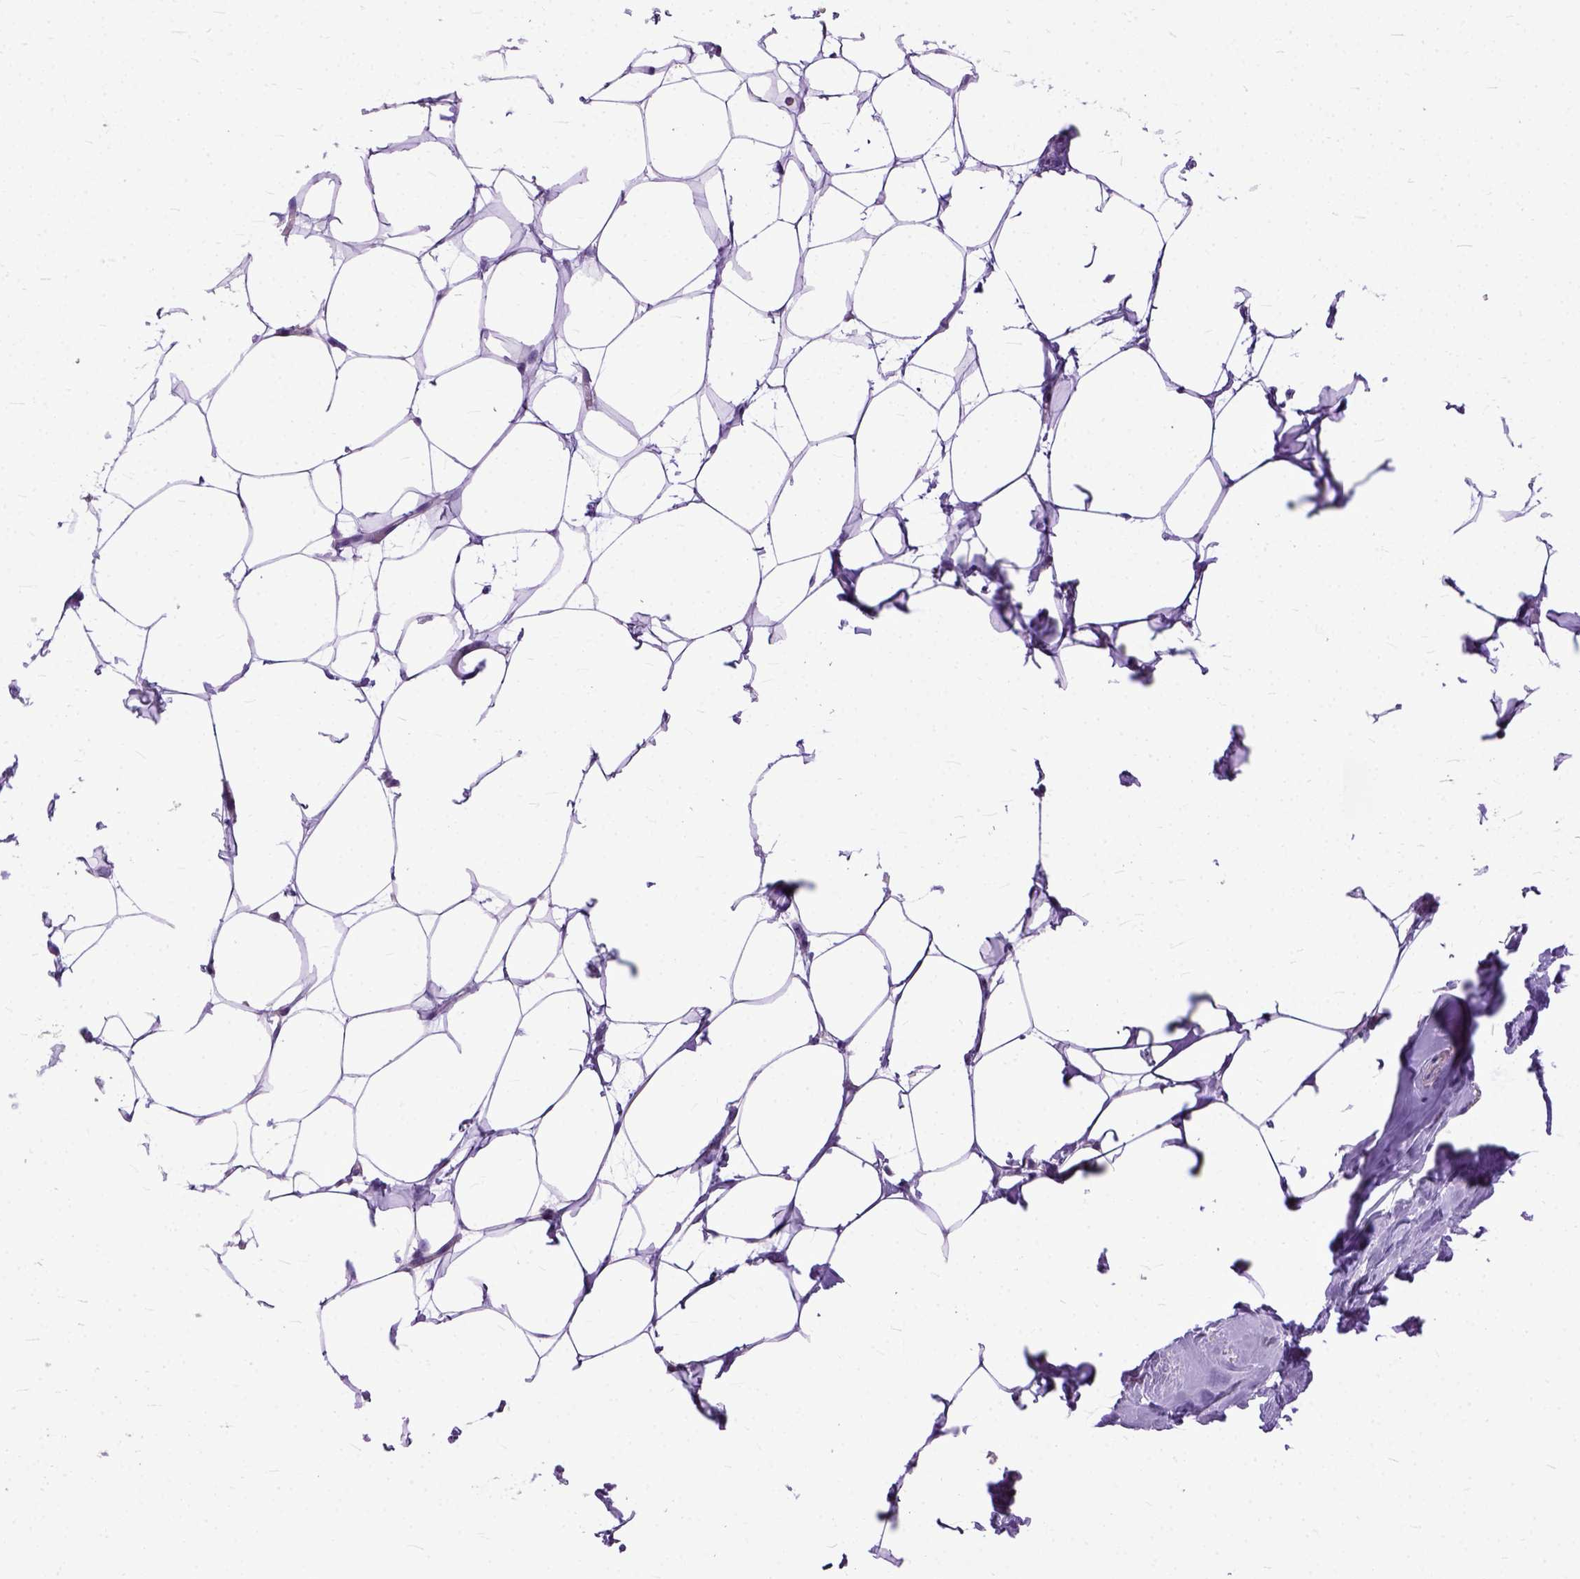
{"staining": {"intensity": "negative", "quantity": "none", "location": "none"}, "tissue": "breast", "cell_type": "Adipocytes", "image_type": "normal", "snomed": [{"axis": "morphology", "description": "Normal tissue, NOS"}, {"axis": "topography", "description": "Breast"}], "caption": "Immunohistochemistry (IHC) of normal human breast exhibits no expression in adipocytes.", "gene": "NAMPT", "patient": {"sex": "female", "age": 27}}